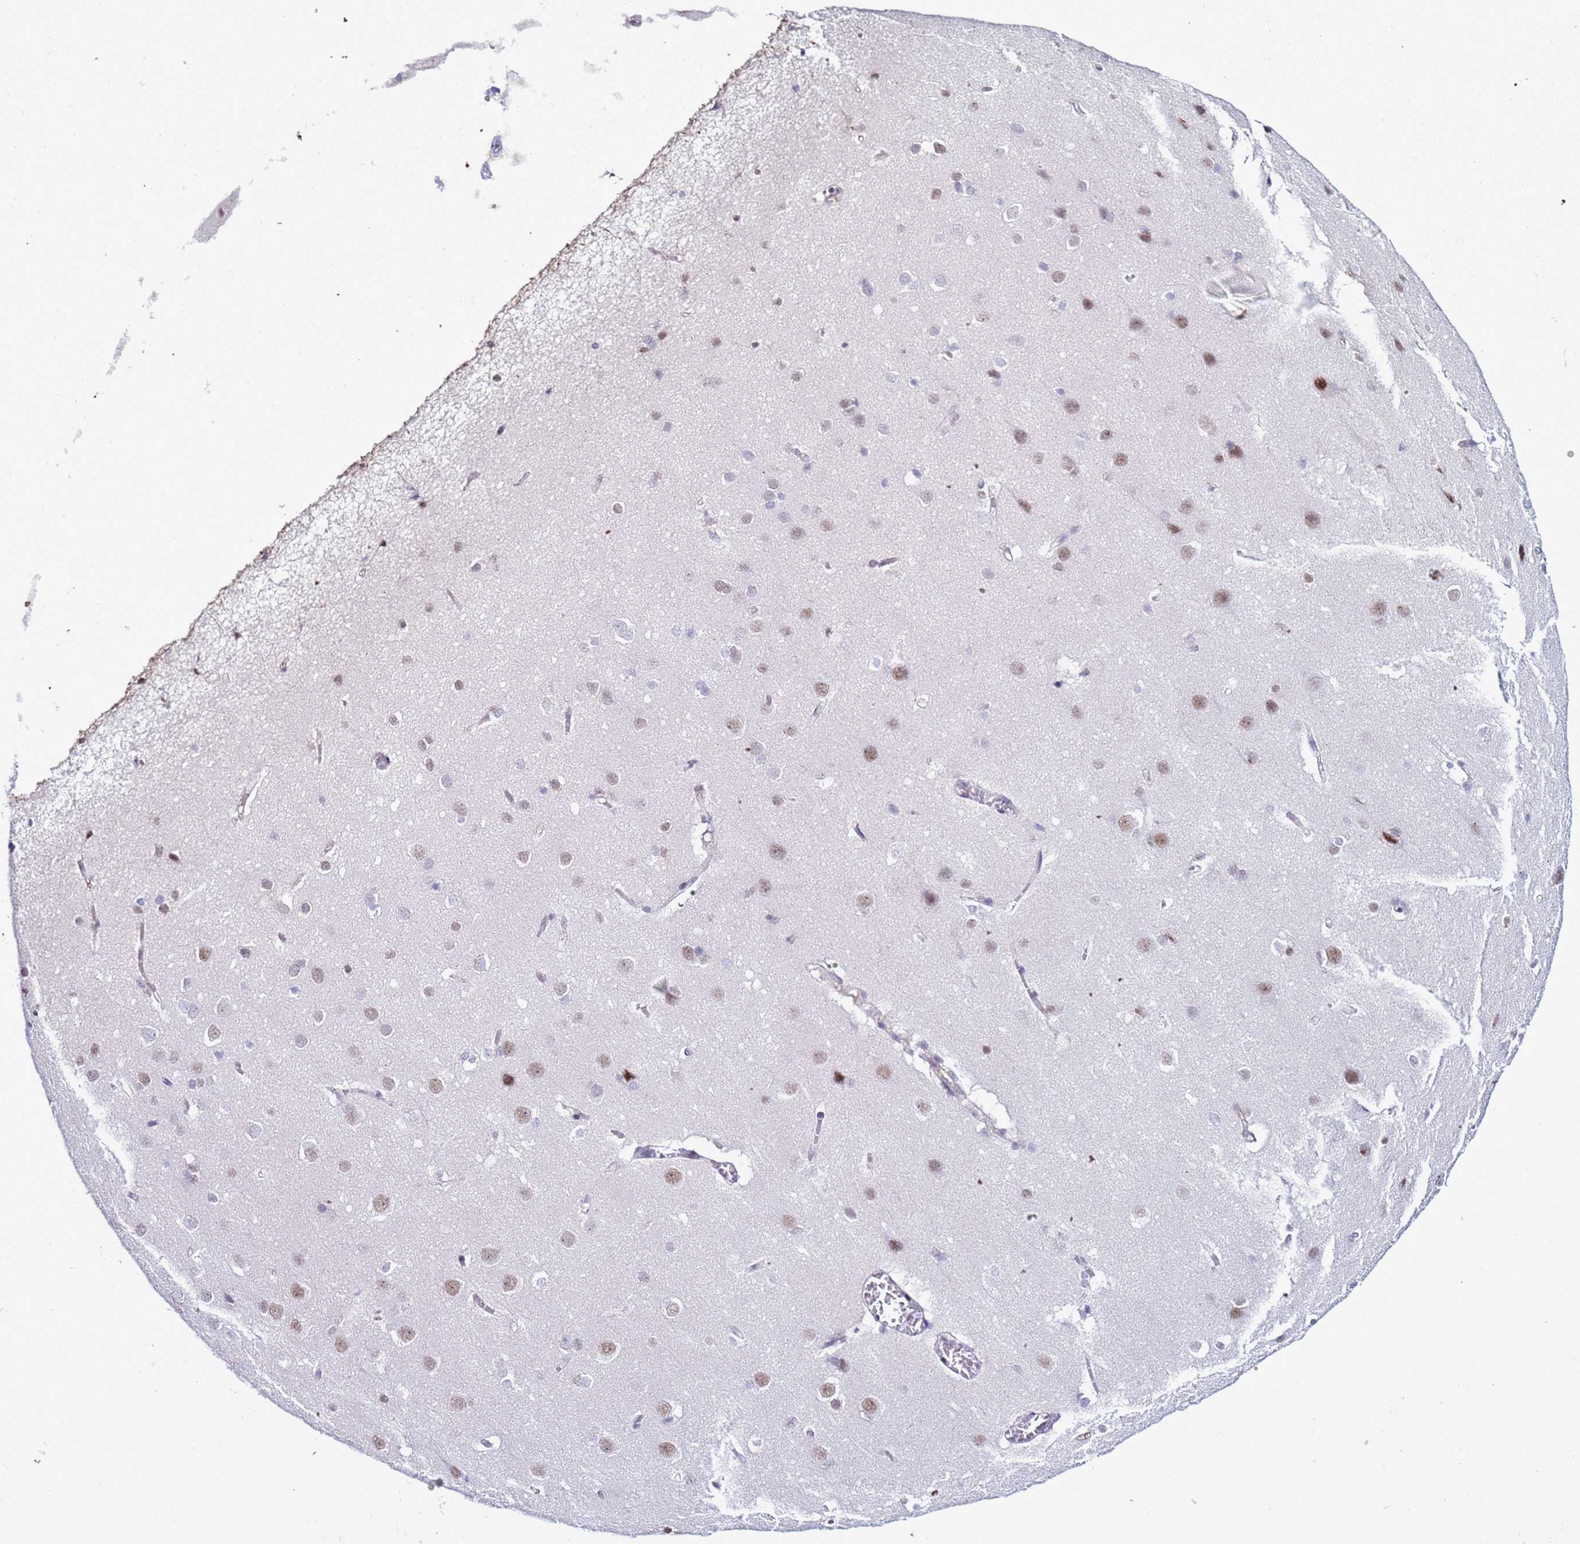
{"staining": {"intensity": "negative", "quantity": "none", "location": "none"}, "tissue": "cerebral cortex", "cell_type": "Endothelial cells", "image_type": "normal", "snomed": [{"axis": "morphology", "description": "Normal tissue, NOS"}, {"axis": "topography", "description": "Cerebral cortex"}], "caption": "High magnification brightfield microscopy of unremarkable cerebral cortex stained with DAB (brown) and counterstained with hematoxylin (blue): endothelial cells show no significant positivity. The staining was performed using DAB (3,3'-diaminobenzidine) to visualize the protein expression in brown, while the nuclei were stained in blue with hematoxylin (Magnification: 20x).", "gene": "LRRC10B", "patient": {"sex": "male", "age": 37}}